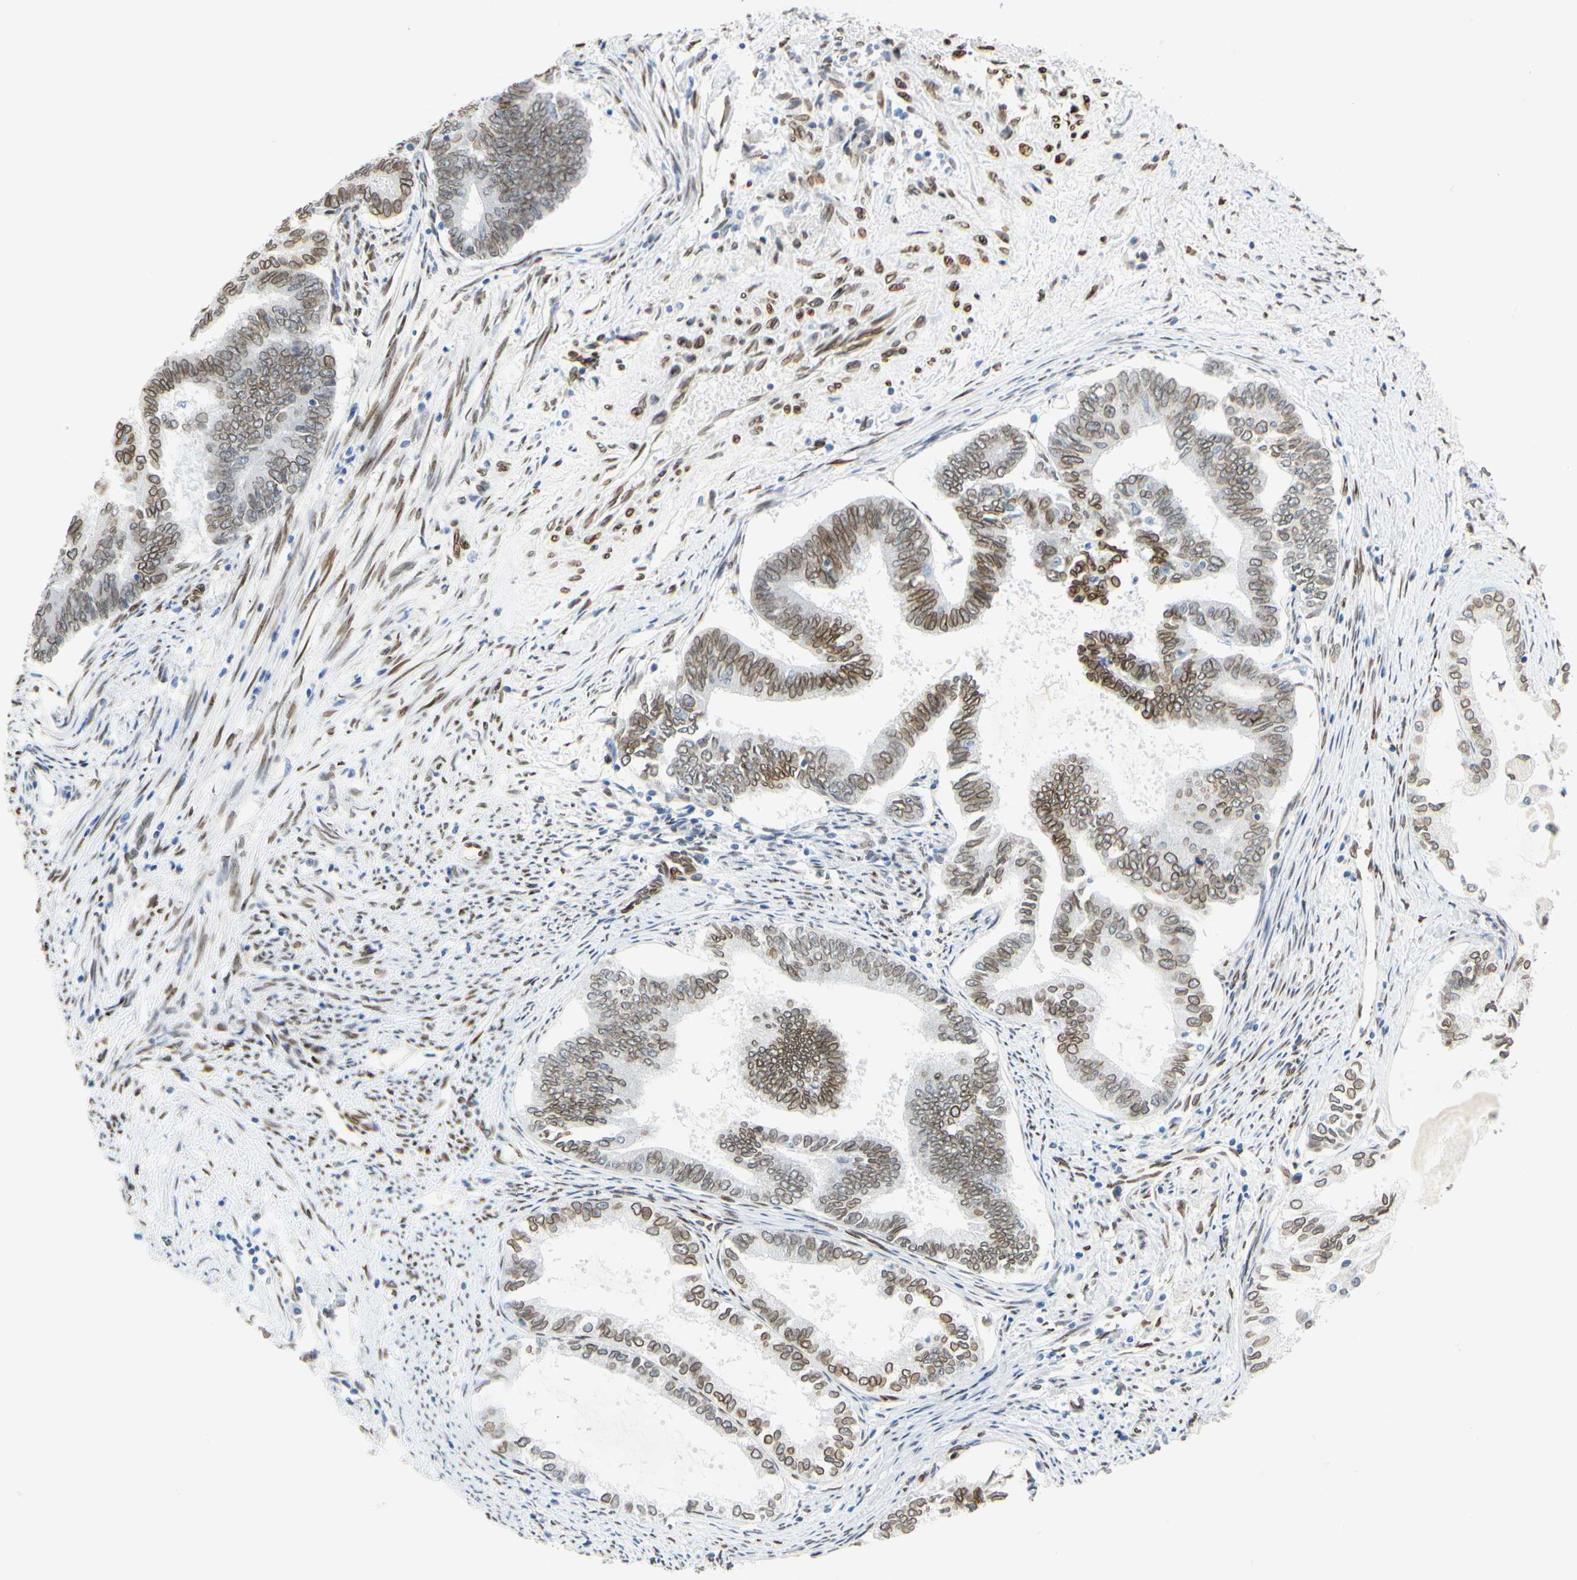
{"staining": {"intensity": "moderate", "quantity": ">75%", "location": "cytoplasmic/membranous,nuclear"}, "tissue": "endometrial cancer", "cell_type": "Tumor cells", "image_type": "cancer", "snomed": [{"axis": "morphology", "description": "Adenocarcinoma, NOS"}, {"axis": "topography", "description": "Endometrium"}], "caption": "An immunohistochemistry (IHC) histopathology image of tumor tissue is shown. Protein staining in brown highlights moderate cytoplasmic/membranous and nuclear positivity in adenocarcinoma (endometrial) within tumor cells.", "gene": "SUN1", "patient": {"sex": "female", "age": 86}}